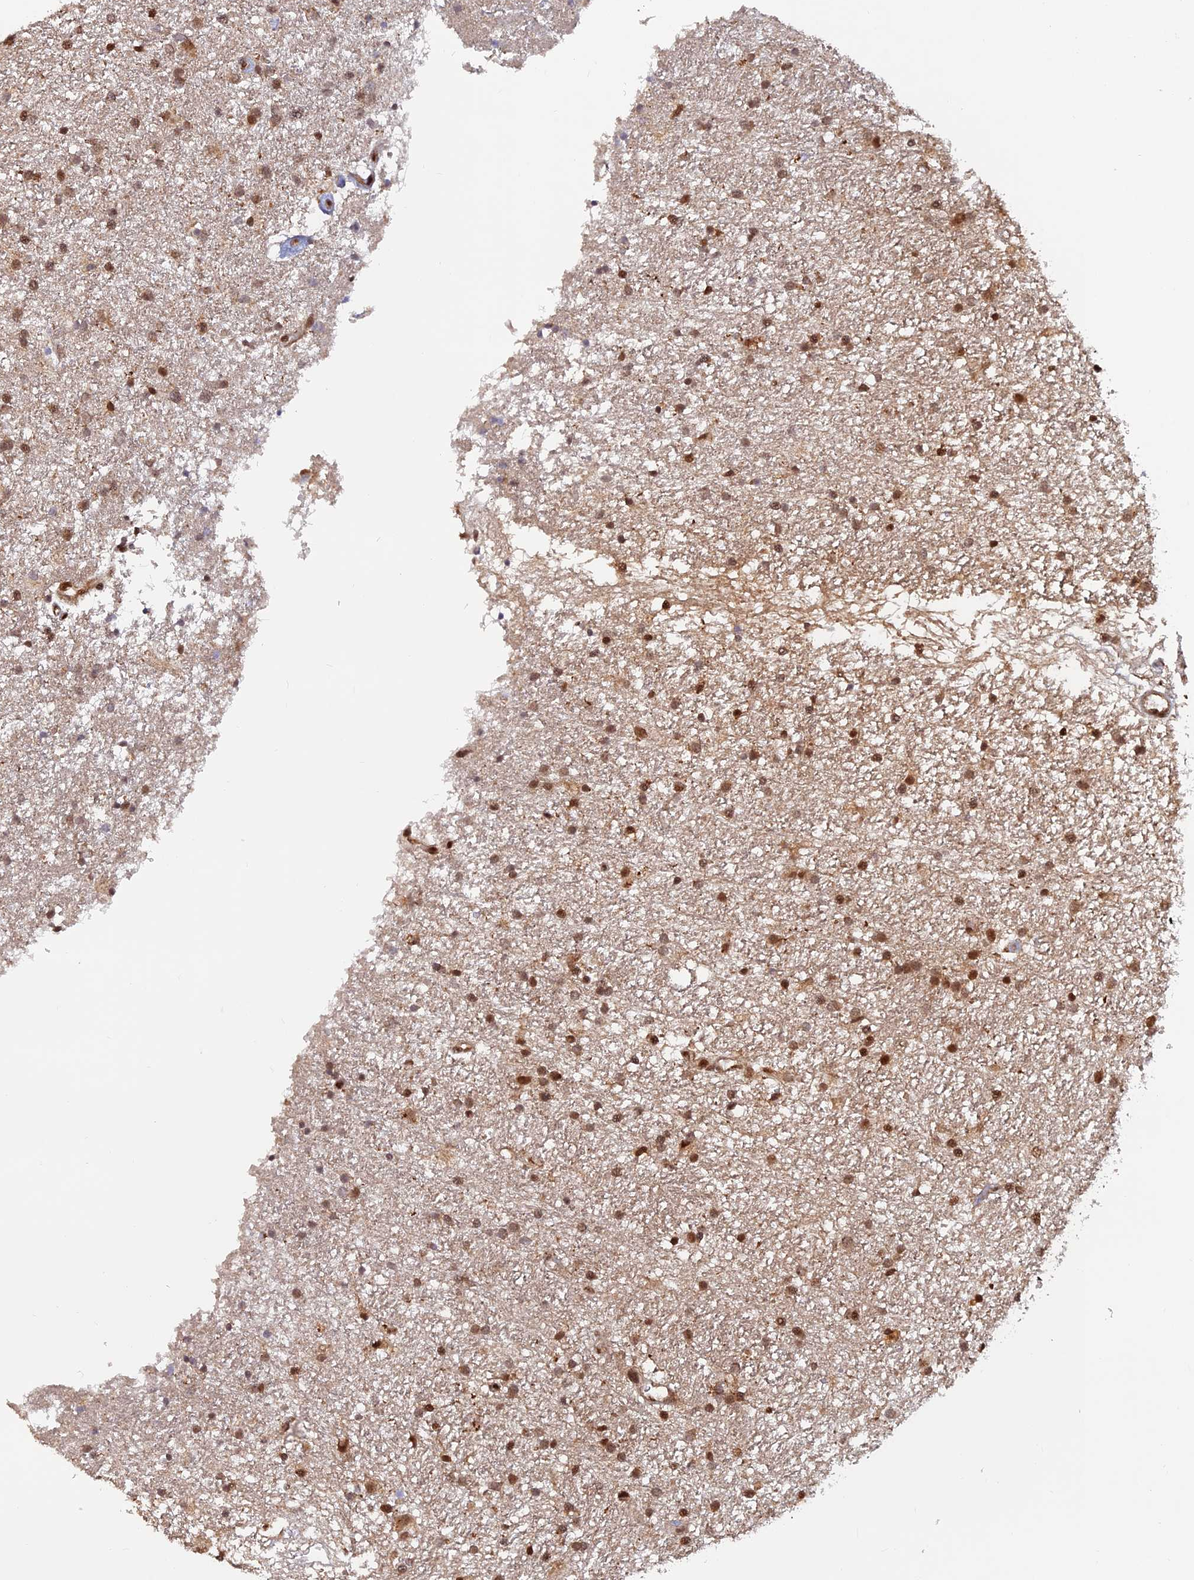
{"staining": {"intensity": "moderate", "quantity": "25%-75%", "location": "cytoplasmic/membranous,nuclear"}, "tissue": "glioma", "cell_type": "Tumor cells", "image_type": "cancer", "snomed": [{"axis": "morphology", "description": "Glioma, malignant, High grade"}, {"axis": "topography", "description": "Brain"}], "caption": "Immunohistochemistry (IHC) staining of malignant high-grade glioma, which displays medium levels of moderate cytoplasmic/membranous and nuclear staining in approximately 25%-75% of tumor cells indicating moderate cytoplasmic/membranous and nuclear protein expression. The staining was performed using DAB (3,3'-diaminobenzidine) (brown) for protein detection and nuclei were counterstained in hematoxylin (blue).", "gene": "ZNF565", "patient": {"sex": "male", "age": 77}}